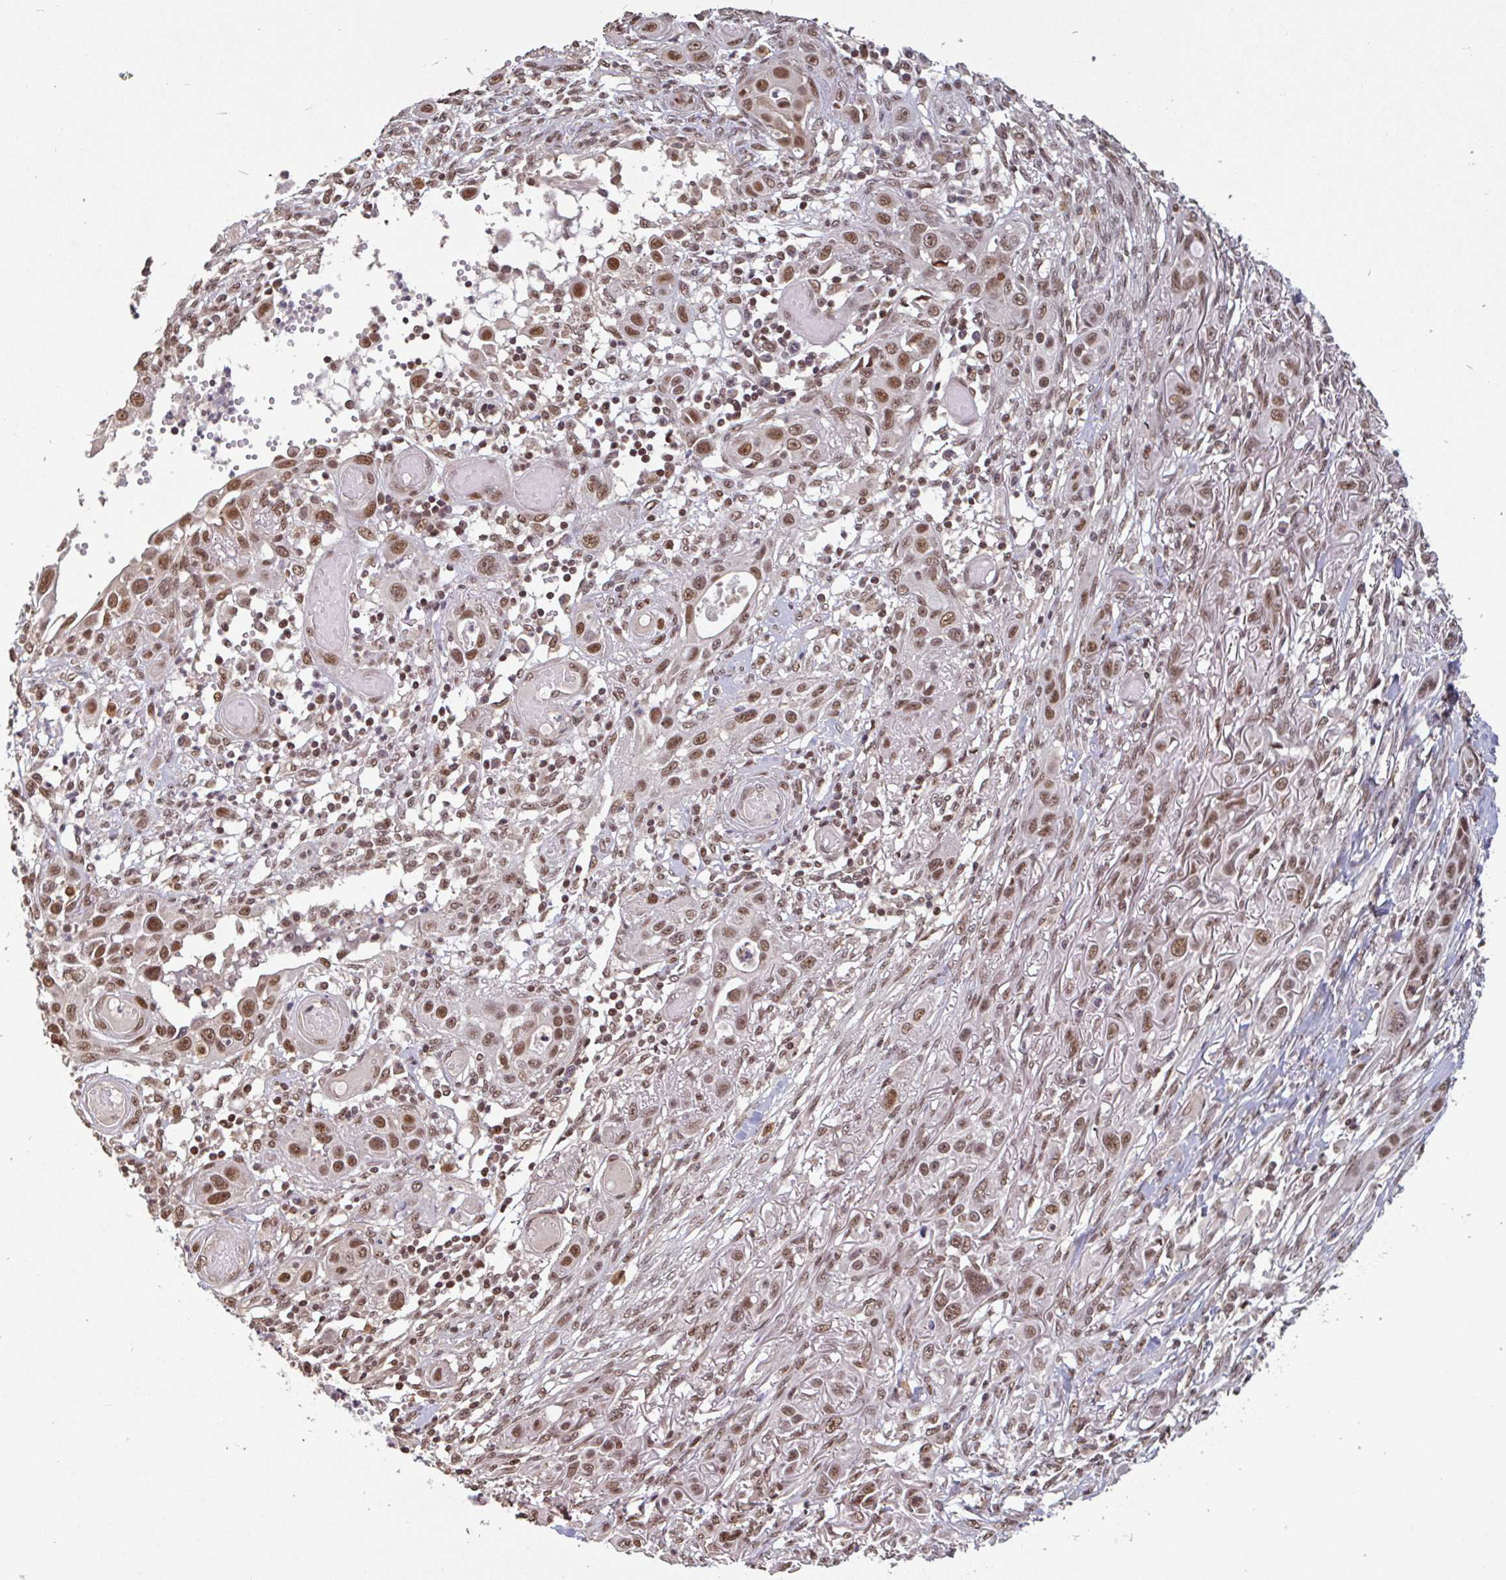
{"staining": {"intensity": "moderate", "quantity": ">75%", "location": "nuclear"}, "tissue": "skin cancer", "cell_type": "Tumor cells", "image_type": "cancer", "snomed": [{"axis": "morphology", "description": "Squamous cell carcinoma, NOS"}, {"axis": "topography", "description": "Skin"}], "caption": "This is a histology image of IHC staining of skin squamous cell carcinoma, which shows moderate positivity in the nuclear of tumor cells.", "gene": "DR1", "patient": {"sex": "female", "age": 69}}